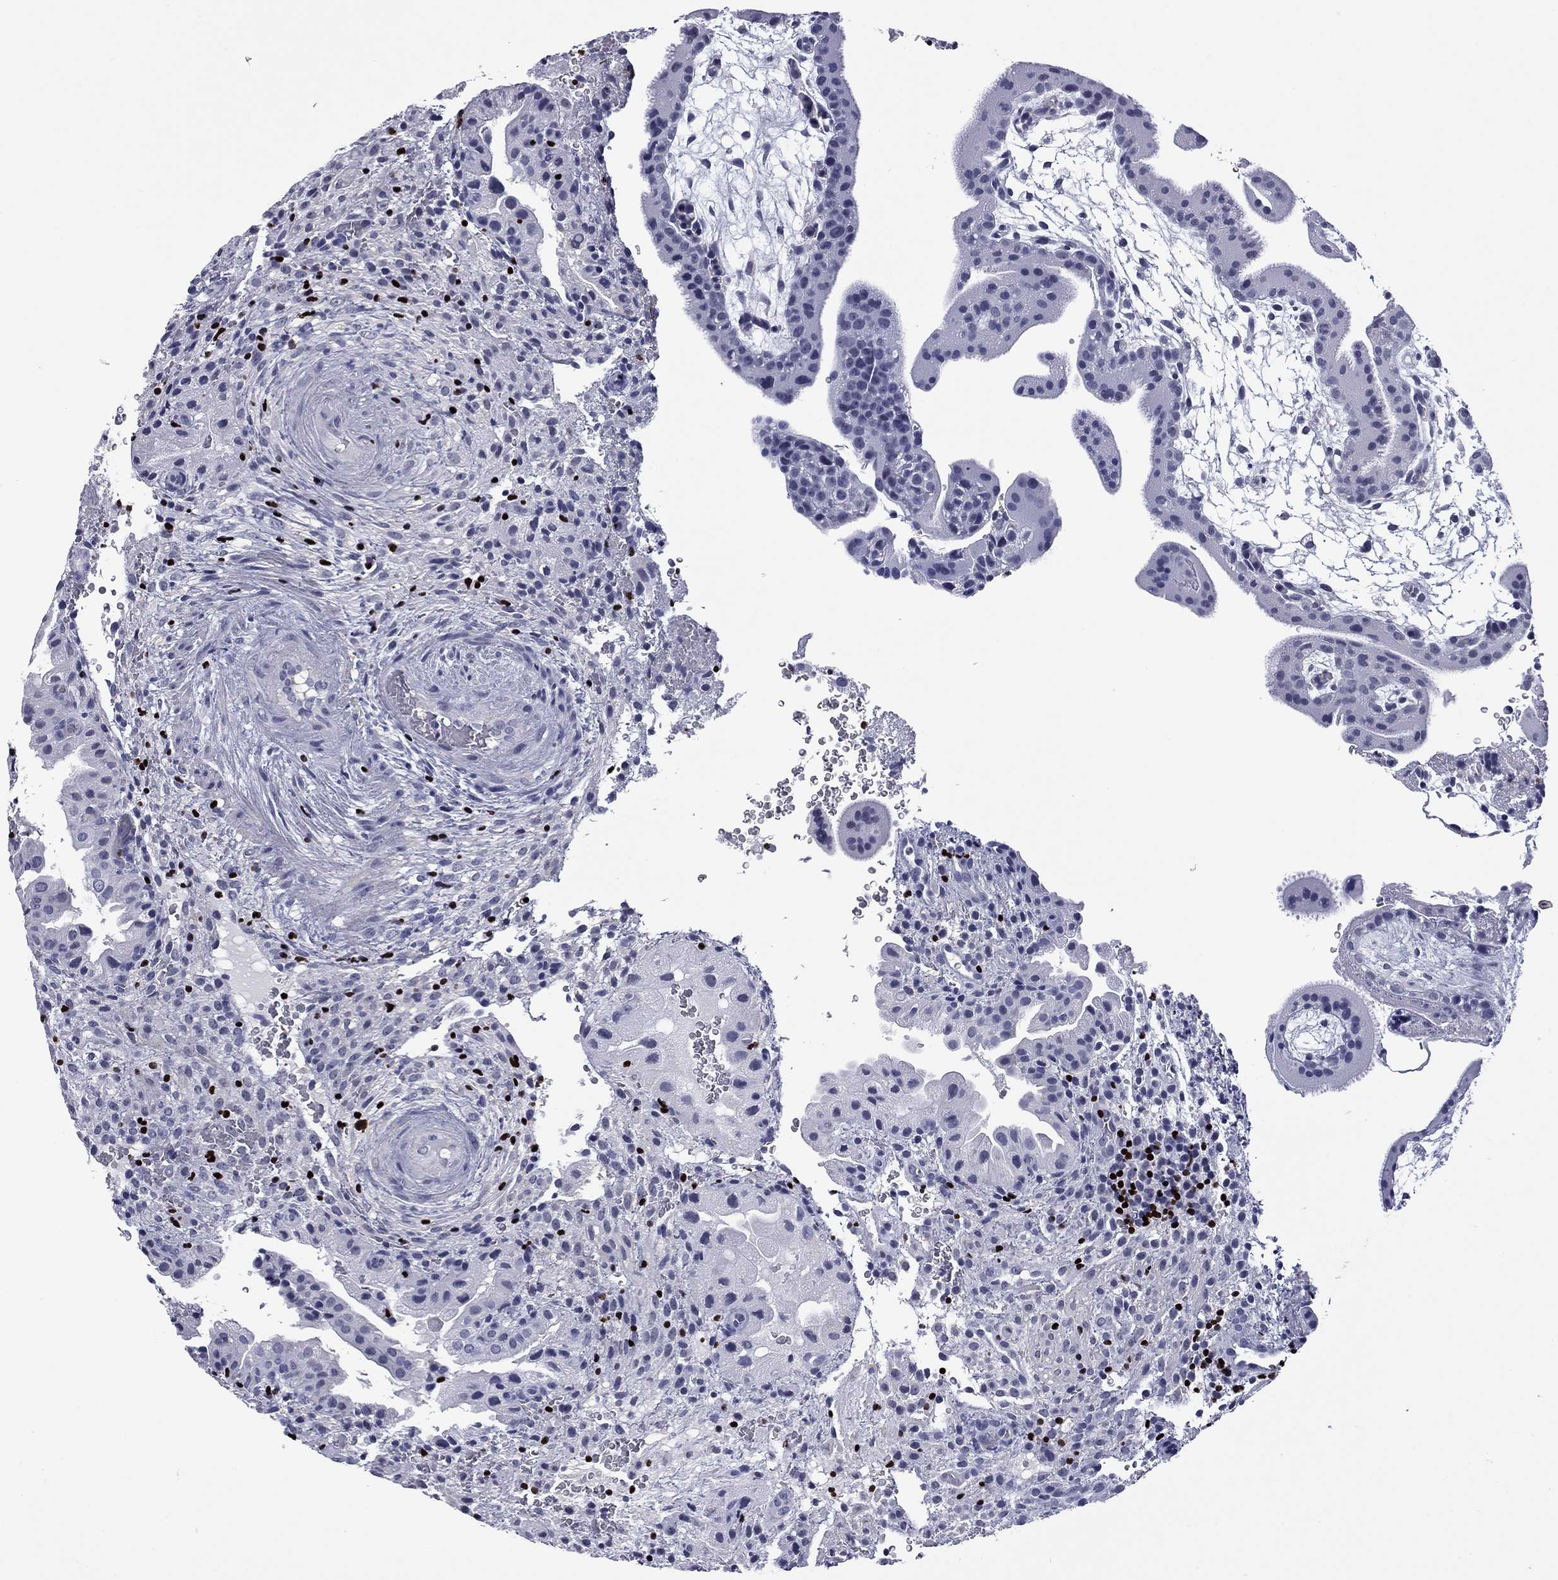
{"staining": {"intensity": "negative", "quantity": "none", "location": "none"}, "tissue": "placenta", "cell_type": "Decidual cells", "image_type": "normal", "snomed": [{"axis": "morphology", "description": "Normal tissue, NOS"}, {"axis": "topography", "description": "Placenta"}], "caption": "A histopathology image of placenta stained for a protein displays no brown staining in decidual cells. The staining is performed using DAB brown chromogen with nuclei counter-stained in using hematoxylin.", "gene": "IKZF3", "patient": {"sex": "female", "age": 19}}